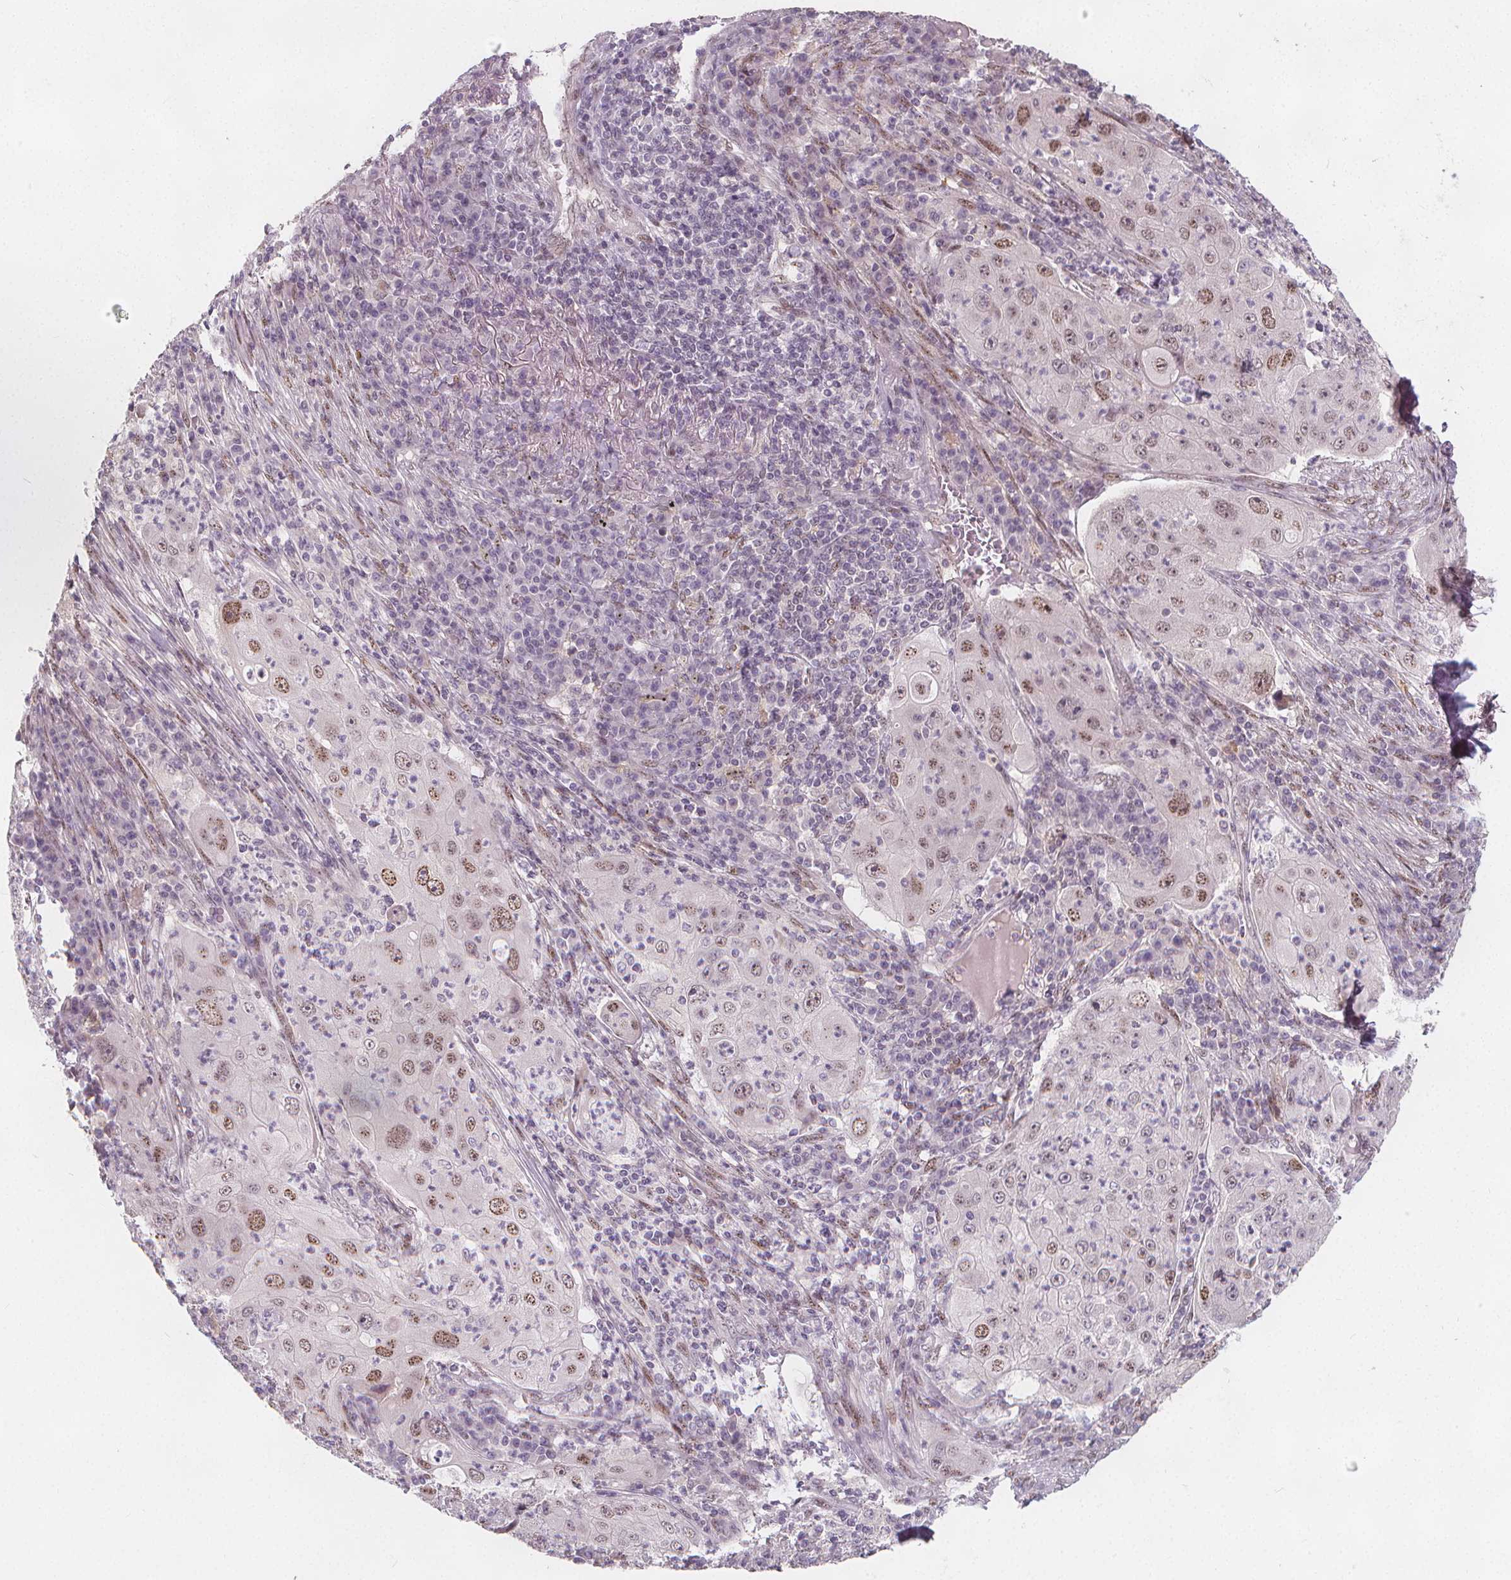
{"staining": {"intensity": "negative", "quantity": "none", "location": "none"}, "tissue": "lung cancer", "cell_type": "Tumor cells", "image_type": "cancer", "snomed": [{"axis": "morphology", "description": "Squamous cell carcinoma, NOS"}, {"axis": "topography", "description": "Lung"}], "caption": "The image demonstrates no staining of tumor cells in lung cancer (squamous cell carcinoma).", "gene": "DRC3", "patient": {"sex": "female", "age": 59}}